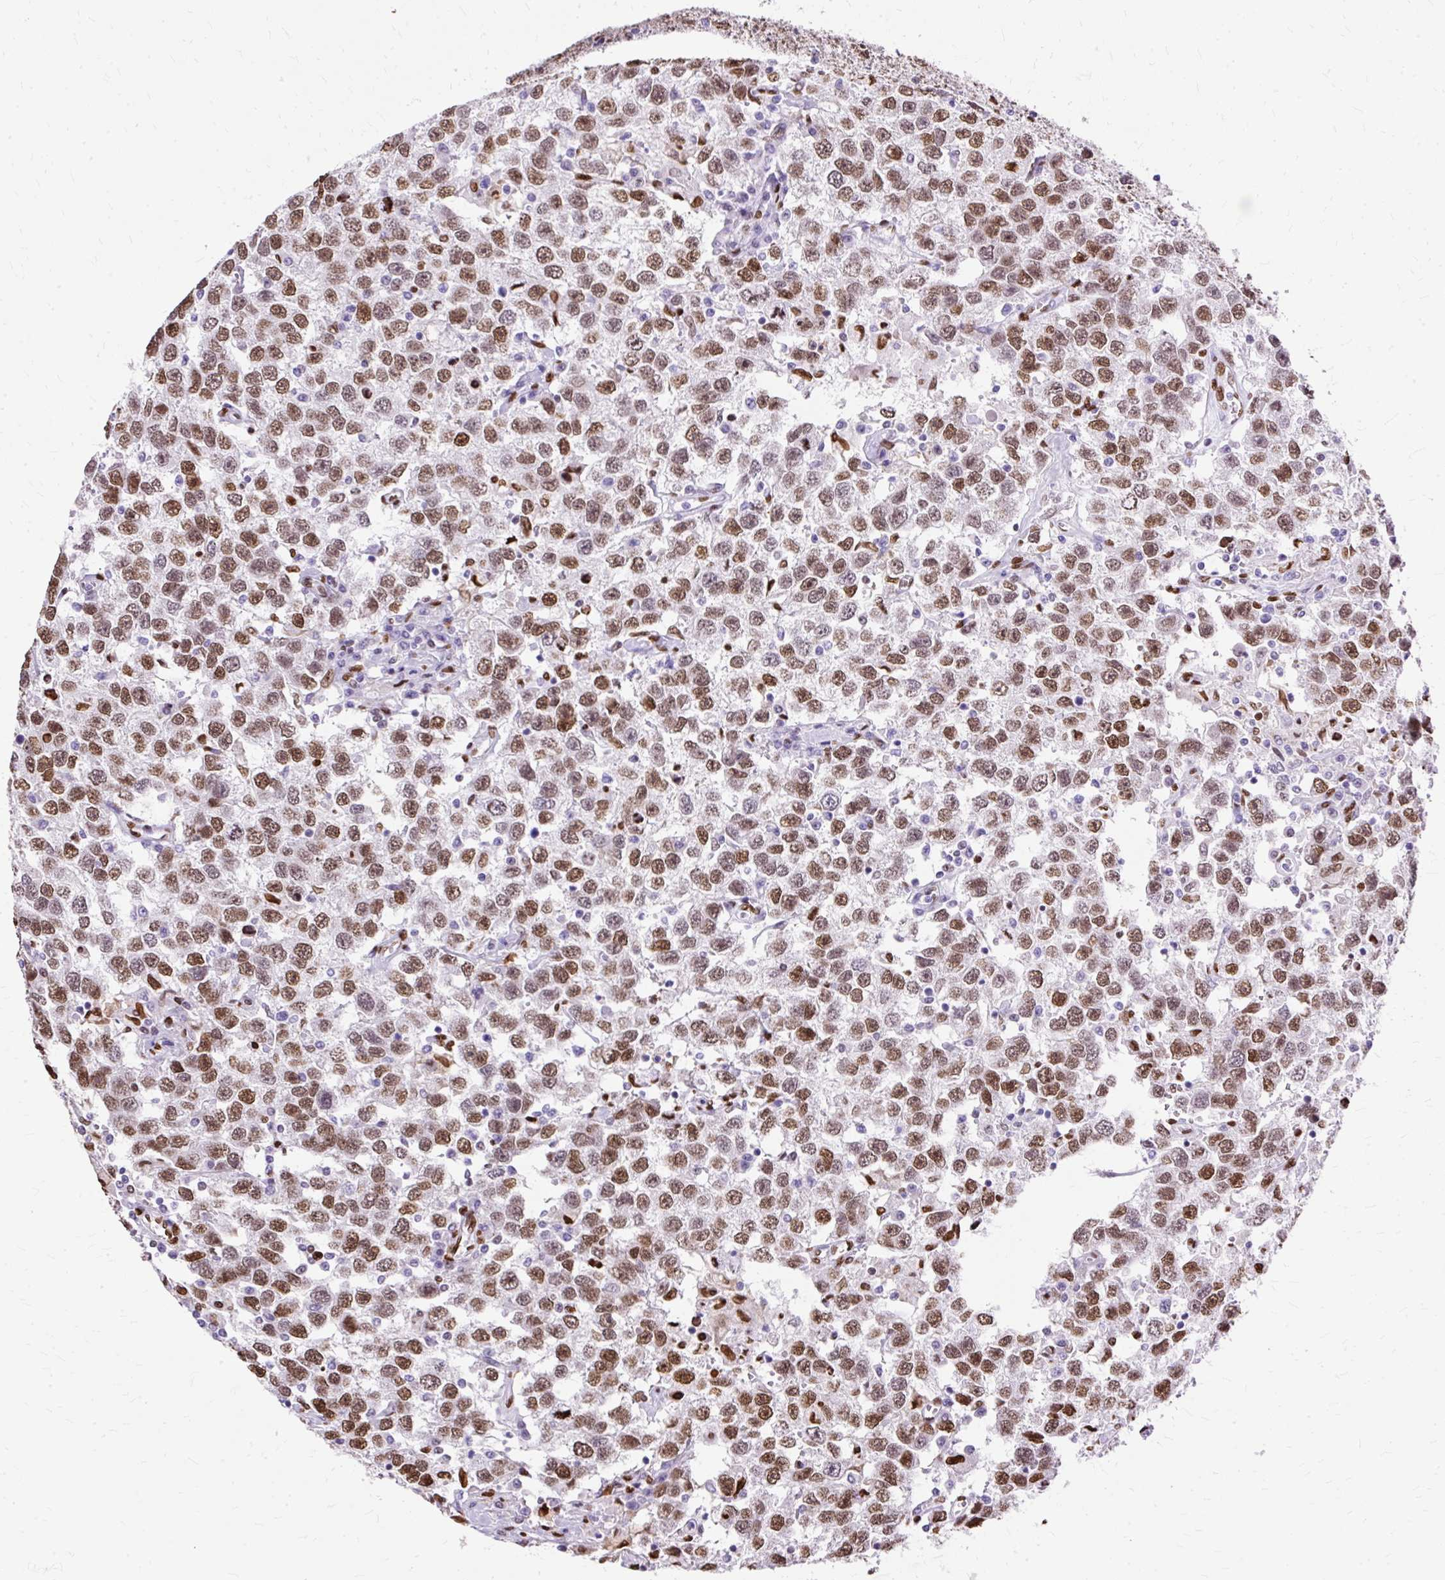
{"staining": {"intensity": "moderate", "quantity": ">75%", "location": "nuclear"}, "tissue": "testis cancer", "cell_type": "Tumor cells", "image_type": "cancer", "snomed": [{"axis": "morphology", "description": "Seminoma, NOS"}, {"axis": "topography", "description": "Testis"}], "caption": "A medium amount of moderate nuclear positivity is present in approximately >75% of tumor cells in testis cancer tissue. The staining was performed using DAB (3,3'-diaminobenzidine) to visualize the protein expression in brown, while the nuclei were stained in blue with hematoxylin (Magnification: 20x).", "gene": "TMEM184C", "patient": {"sex": "male", "age": 41}}